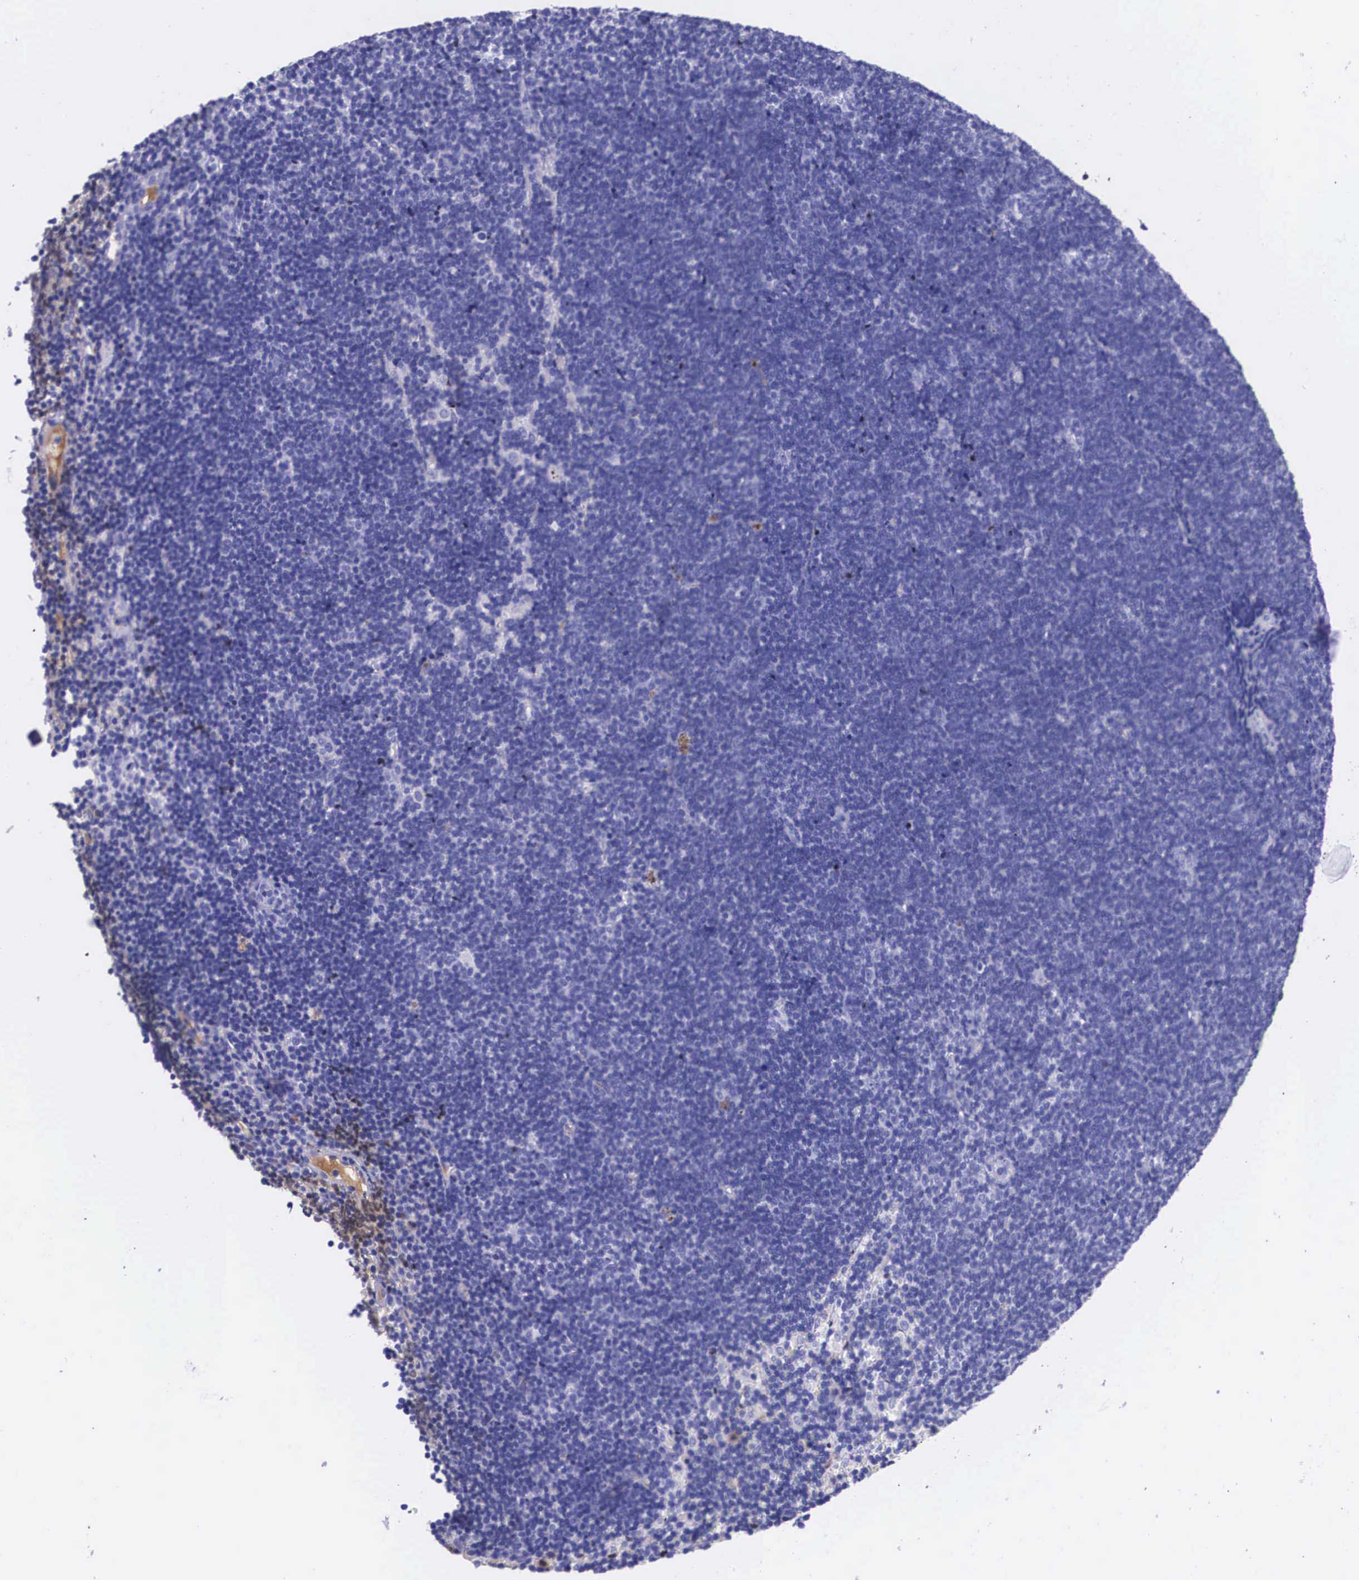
{"staining": {"intensity": "negative", "quantity": "none", "location": "none"}, "tissue": "lymphoma", "cell_type": "Tumor cells", "image_type": "cancer", "snomed": [{"axis": "morphology", "description": "Malignant lymphoma, non-Hodgkin's type, Low grade"}, {"axis": "topography", "description": "Lymph node"}], "caption": "The immunohistochemistry (IHC) micrograph has no significant expression in tumor cells of low-grade malignant lymphoma, non-Hodgkin's type tissue. (Stains: DAB (3,3'-diaminobenzidine) immunohistochemistry (IHC) with hematoxylin counter stain, Microscopy: brightfield microscopy at high magnification).", "gene": "PLG", "patient": {"sex": "female", "age": 51}}